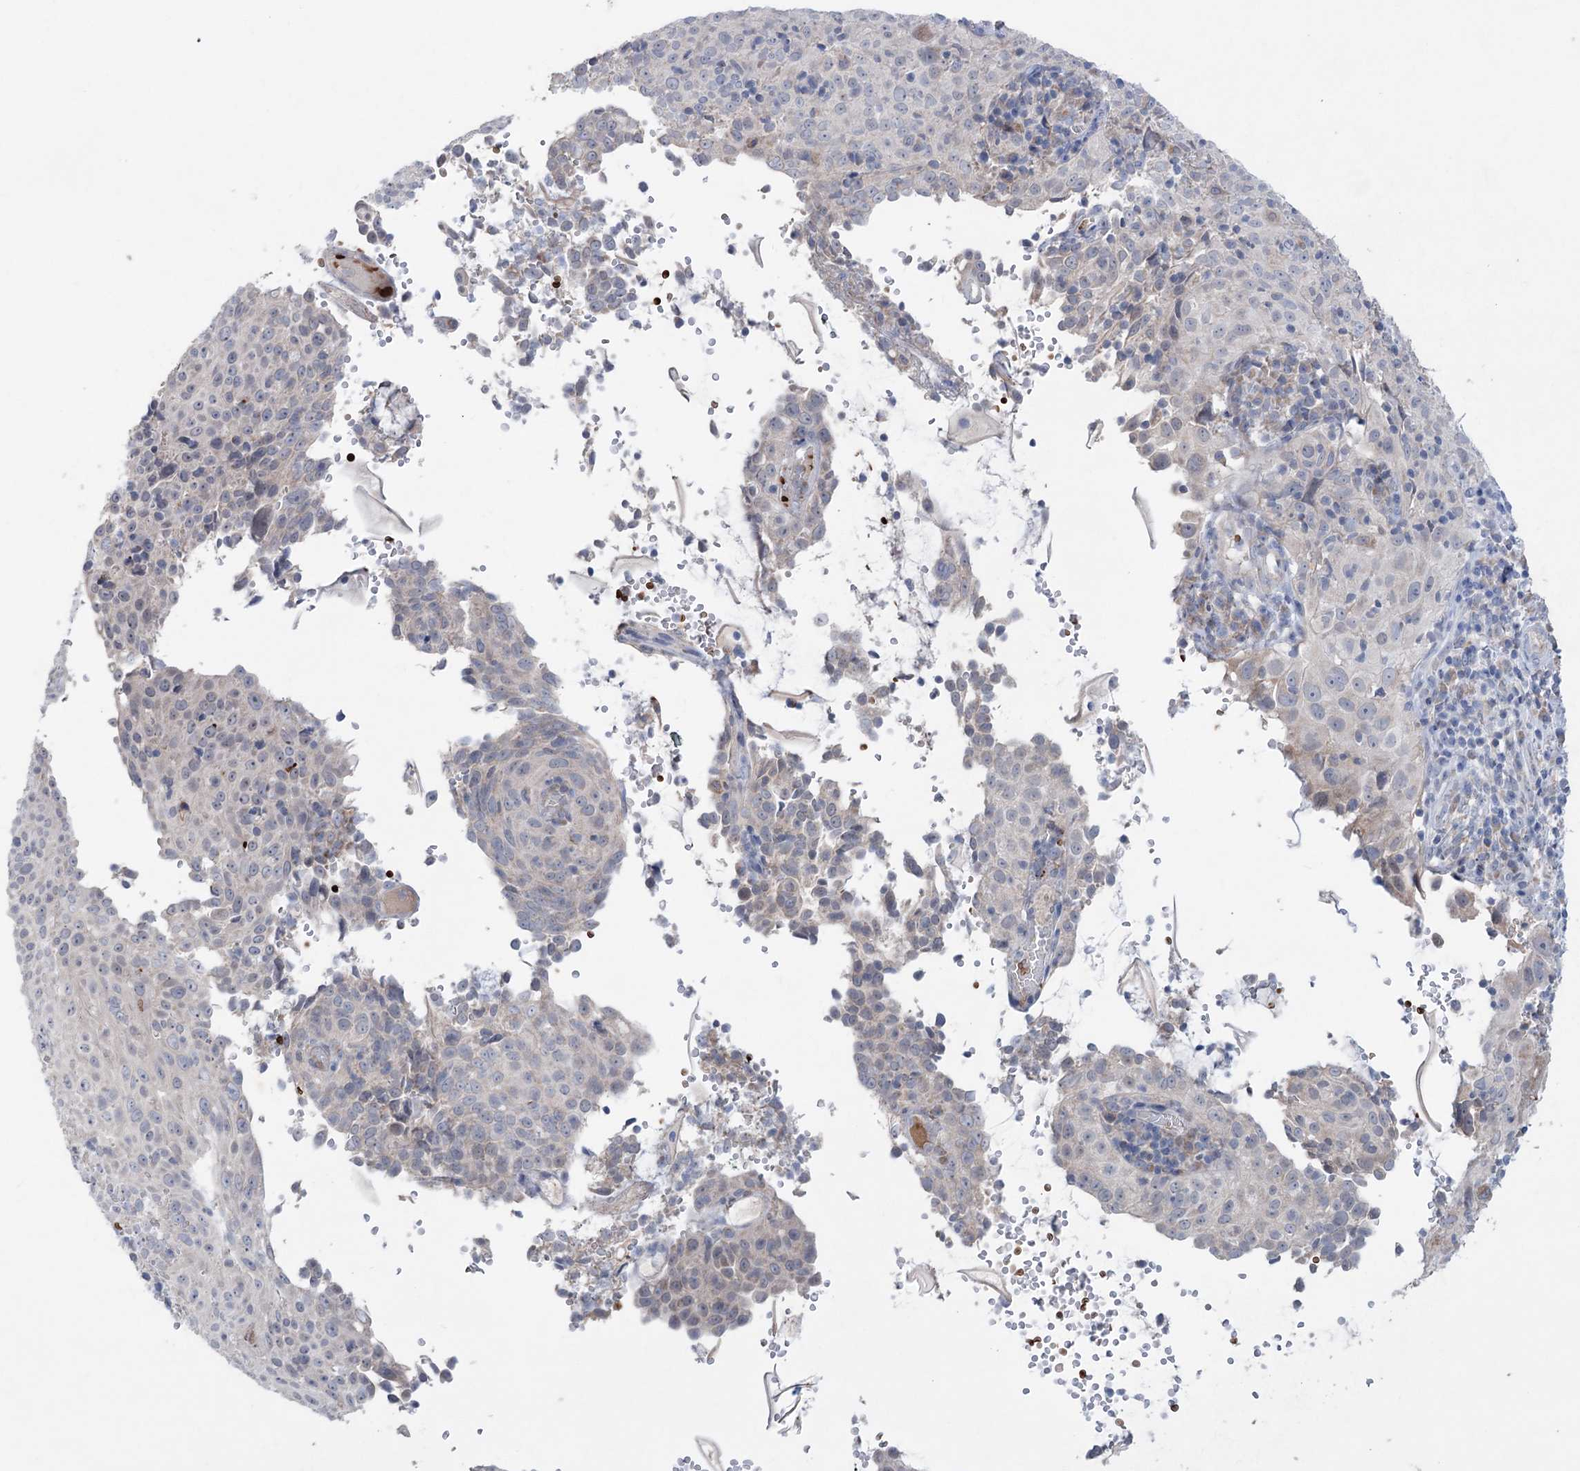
{"staining": {"intensity": "negative", "quantity": "none", "location": "none"}, "tissue": "cervical cancer", "cell_type": "Tumor cells", "image_type": "cancer", "snomed": [{"axis": "morphology", "description": "Squamous cell carcinoma, NOS"}, {"axis": "topography", "description": "Cervix"}], "caption": "Photomicrograph shows no significant protein staining in tumor cells of squamous cell carcinoma (cervical). (Brightfield microscopy of DAB (3,3'-diaminobenzidine) immunohistochemistry at high magnification).", "gene": "MTCH2", "patient": {"sex": "female", "age": 31}}